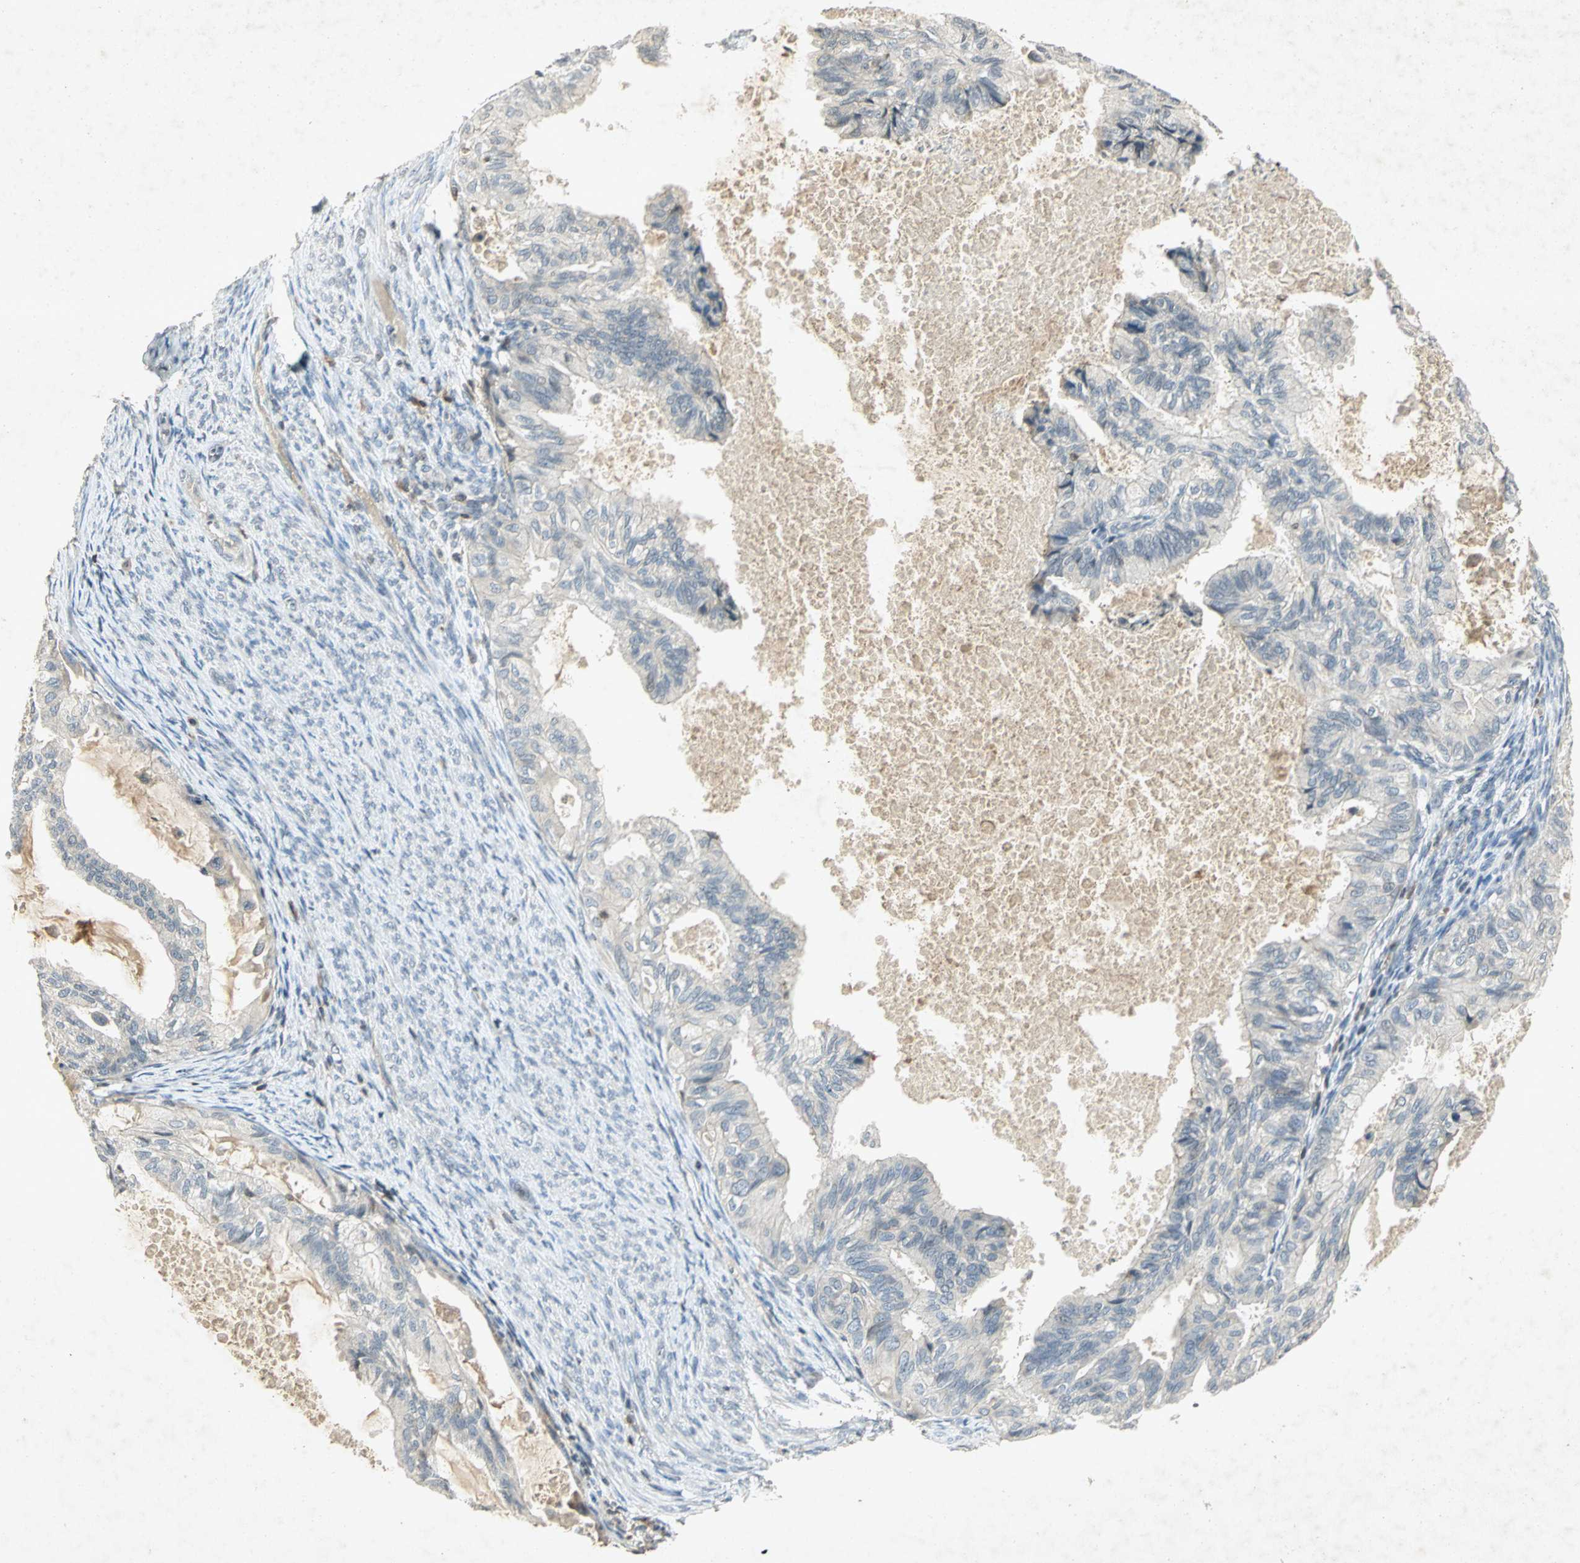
{"staining": {"intensity": "negative", "quantity": "none", "location": "none"}, "tissue": "cervical cancer", "cell_type": "Tumor cells", "image_type": "cancer", "snomed": [{"axis": "morphology", "description": "Normal tissue, NOS"}, {"axis": "morphology", "description": "Adenocarcinoma, NOS"}, {"axis": "topography", "description": "Cervix"}, {"axis": "topography", "description": "Endometrium"}], "caption": "Immunohistochemical staining of human adenocarcinoma (cervical) exhibits no significant positivity in tumor cells.", "gene": "IL16", "patient": {"sex": "female", "age": 86}}